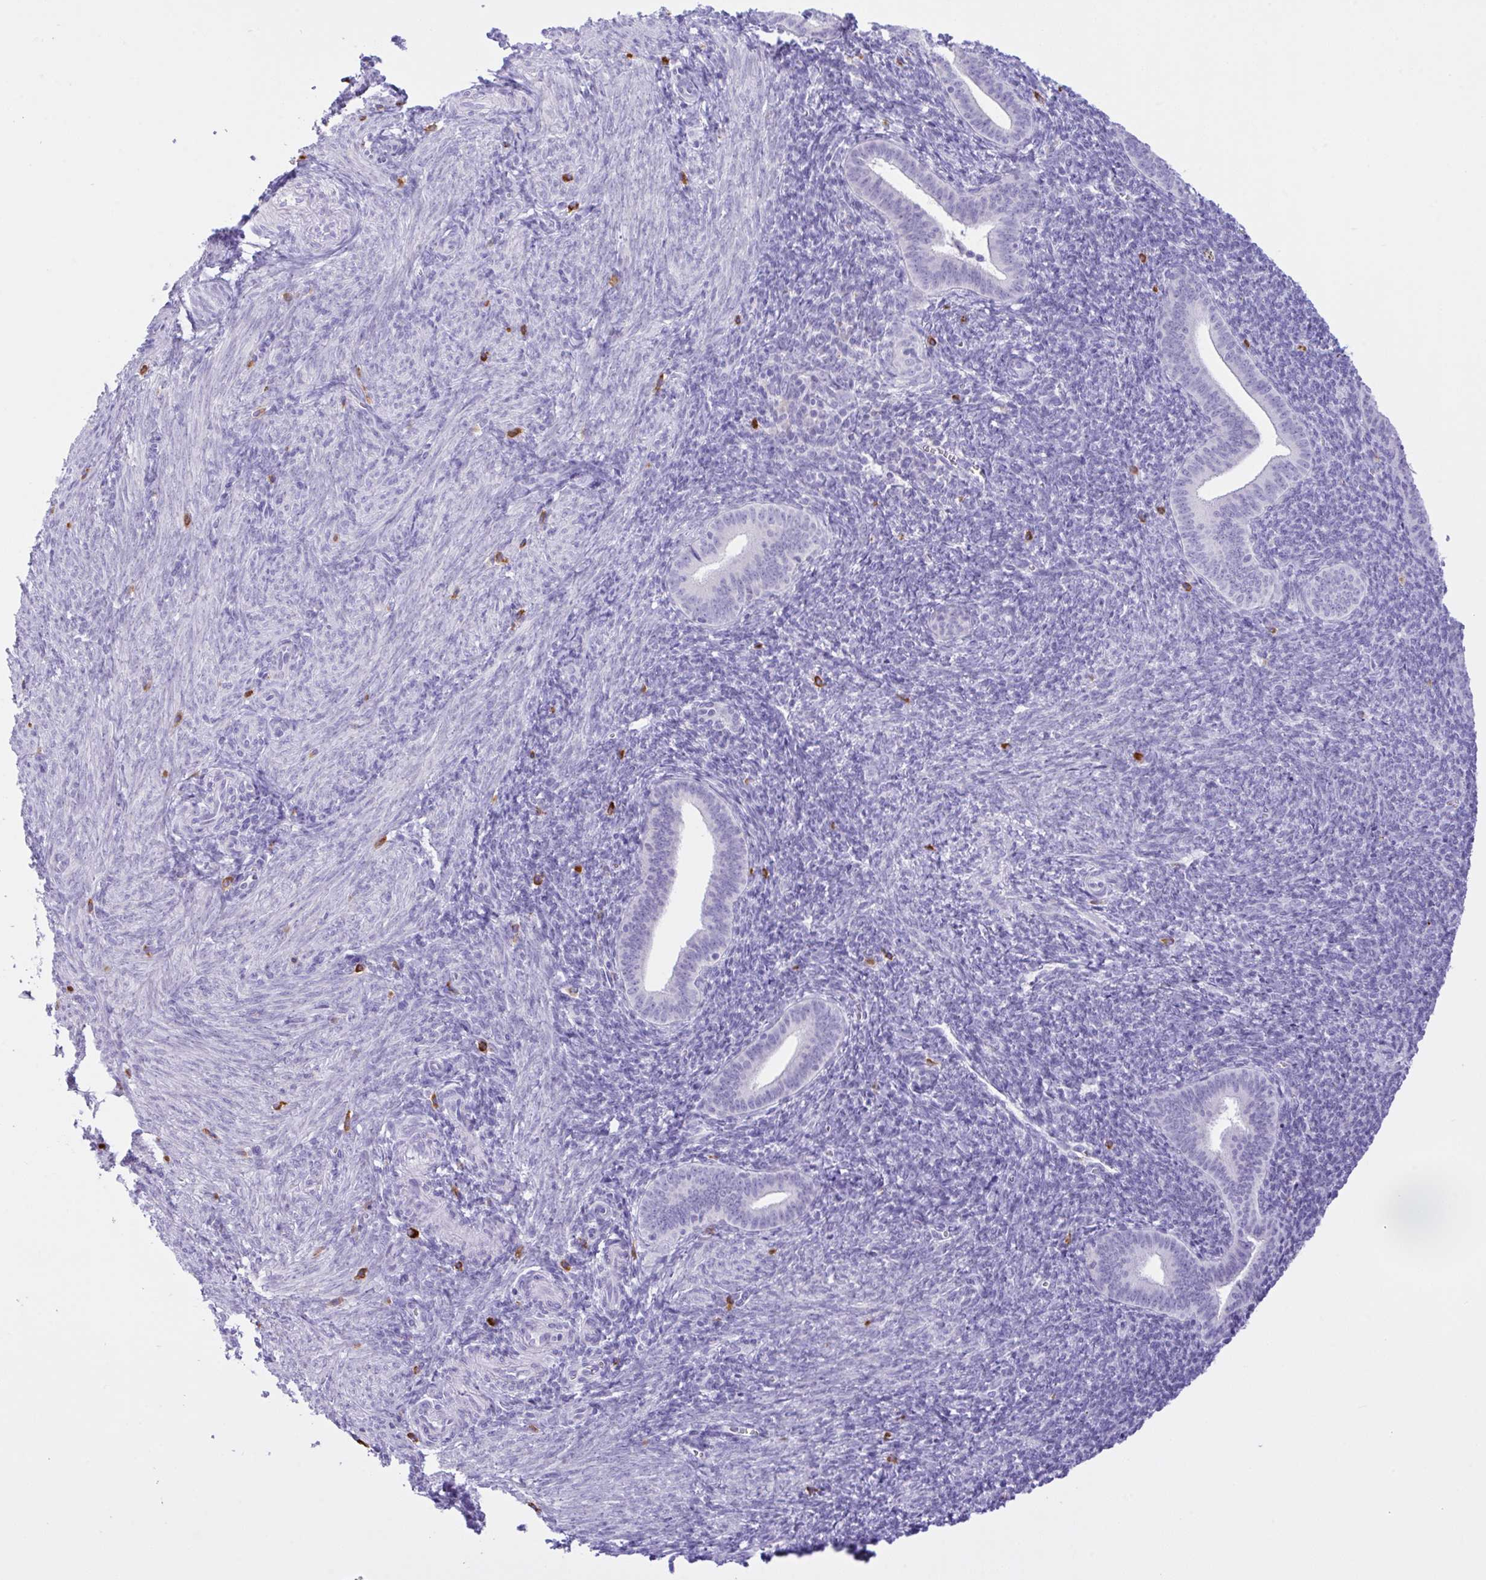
{"staining": {"intensity": "negative", "quantity": "none", "location": "none"}, "tissue": "endometrium", "cell_type": "Cells in endometrial stroma", "image_type": "normal", "snomed": [{"axis": "morphology", "description": "Normal tissue, NOS"}, {"axis": "topography", "description": "Endometrium"}], "caption": "Immunohistochemistry (IHC) of unremarkable endometrium shows no positivity in cells in endometrial stroma. (DAB (3,3'-diaminobenzidine) immunohistochemistry, high magnification).", "gene": "NCF1", "patient": {"sex": "female", "age": 25}}